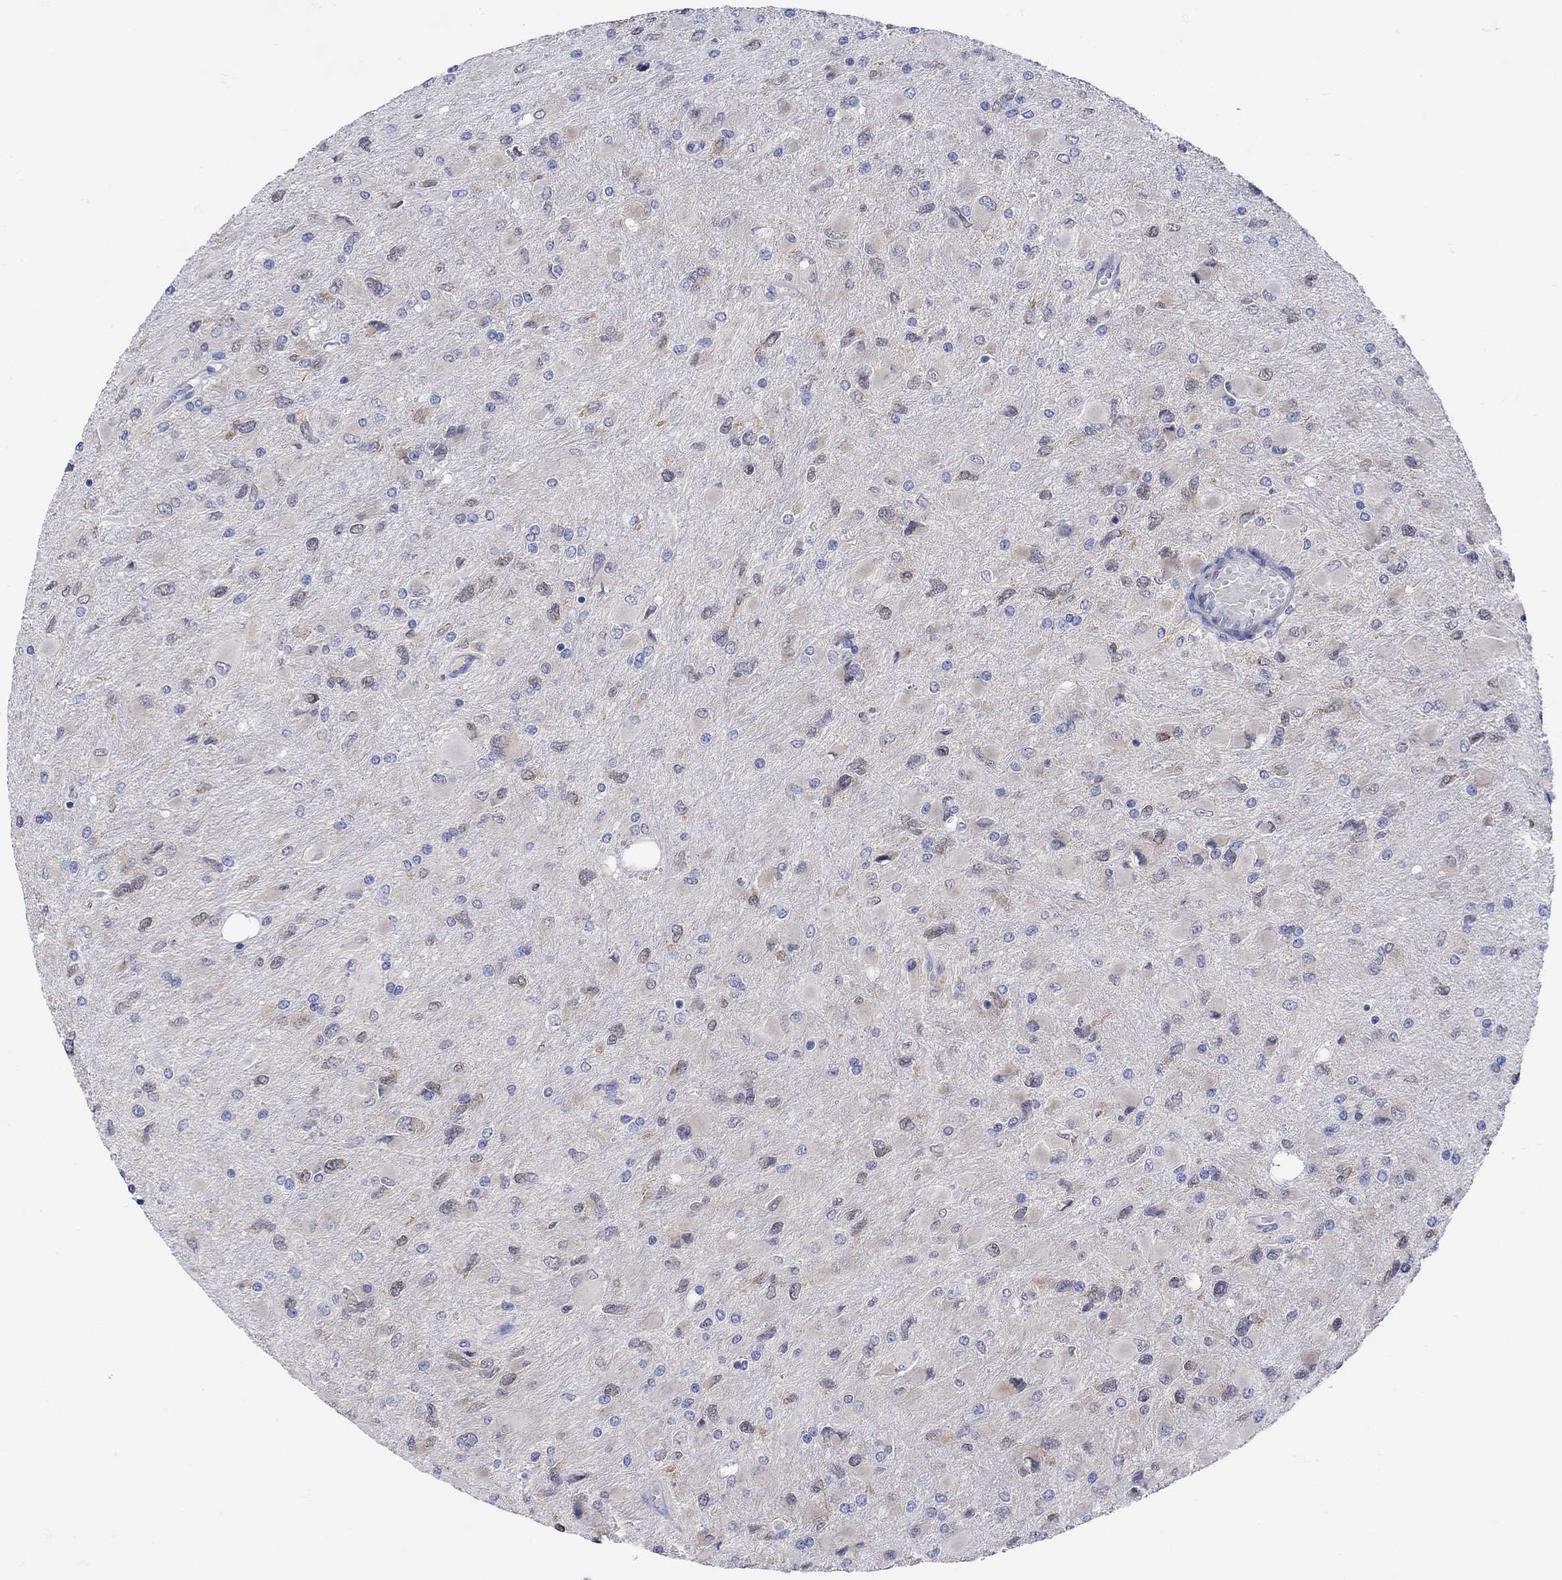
{"staining": {"intensity": "negative", "quantity": "none", "location": "none"}, "tissue": "glioma", "cell_type": "Tumor cells", "image_type": "cancer", "snomed": [{"axis": "morphology", "description": "Glioma, malignant, High grade"}, {"axis": "topography", "description": "Cerebral cortex"}], "caption": "There is no significant expression in tumor cells of glioma.", "gene": "MSI1", "patient": {"sex": "female", "age": 36}}